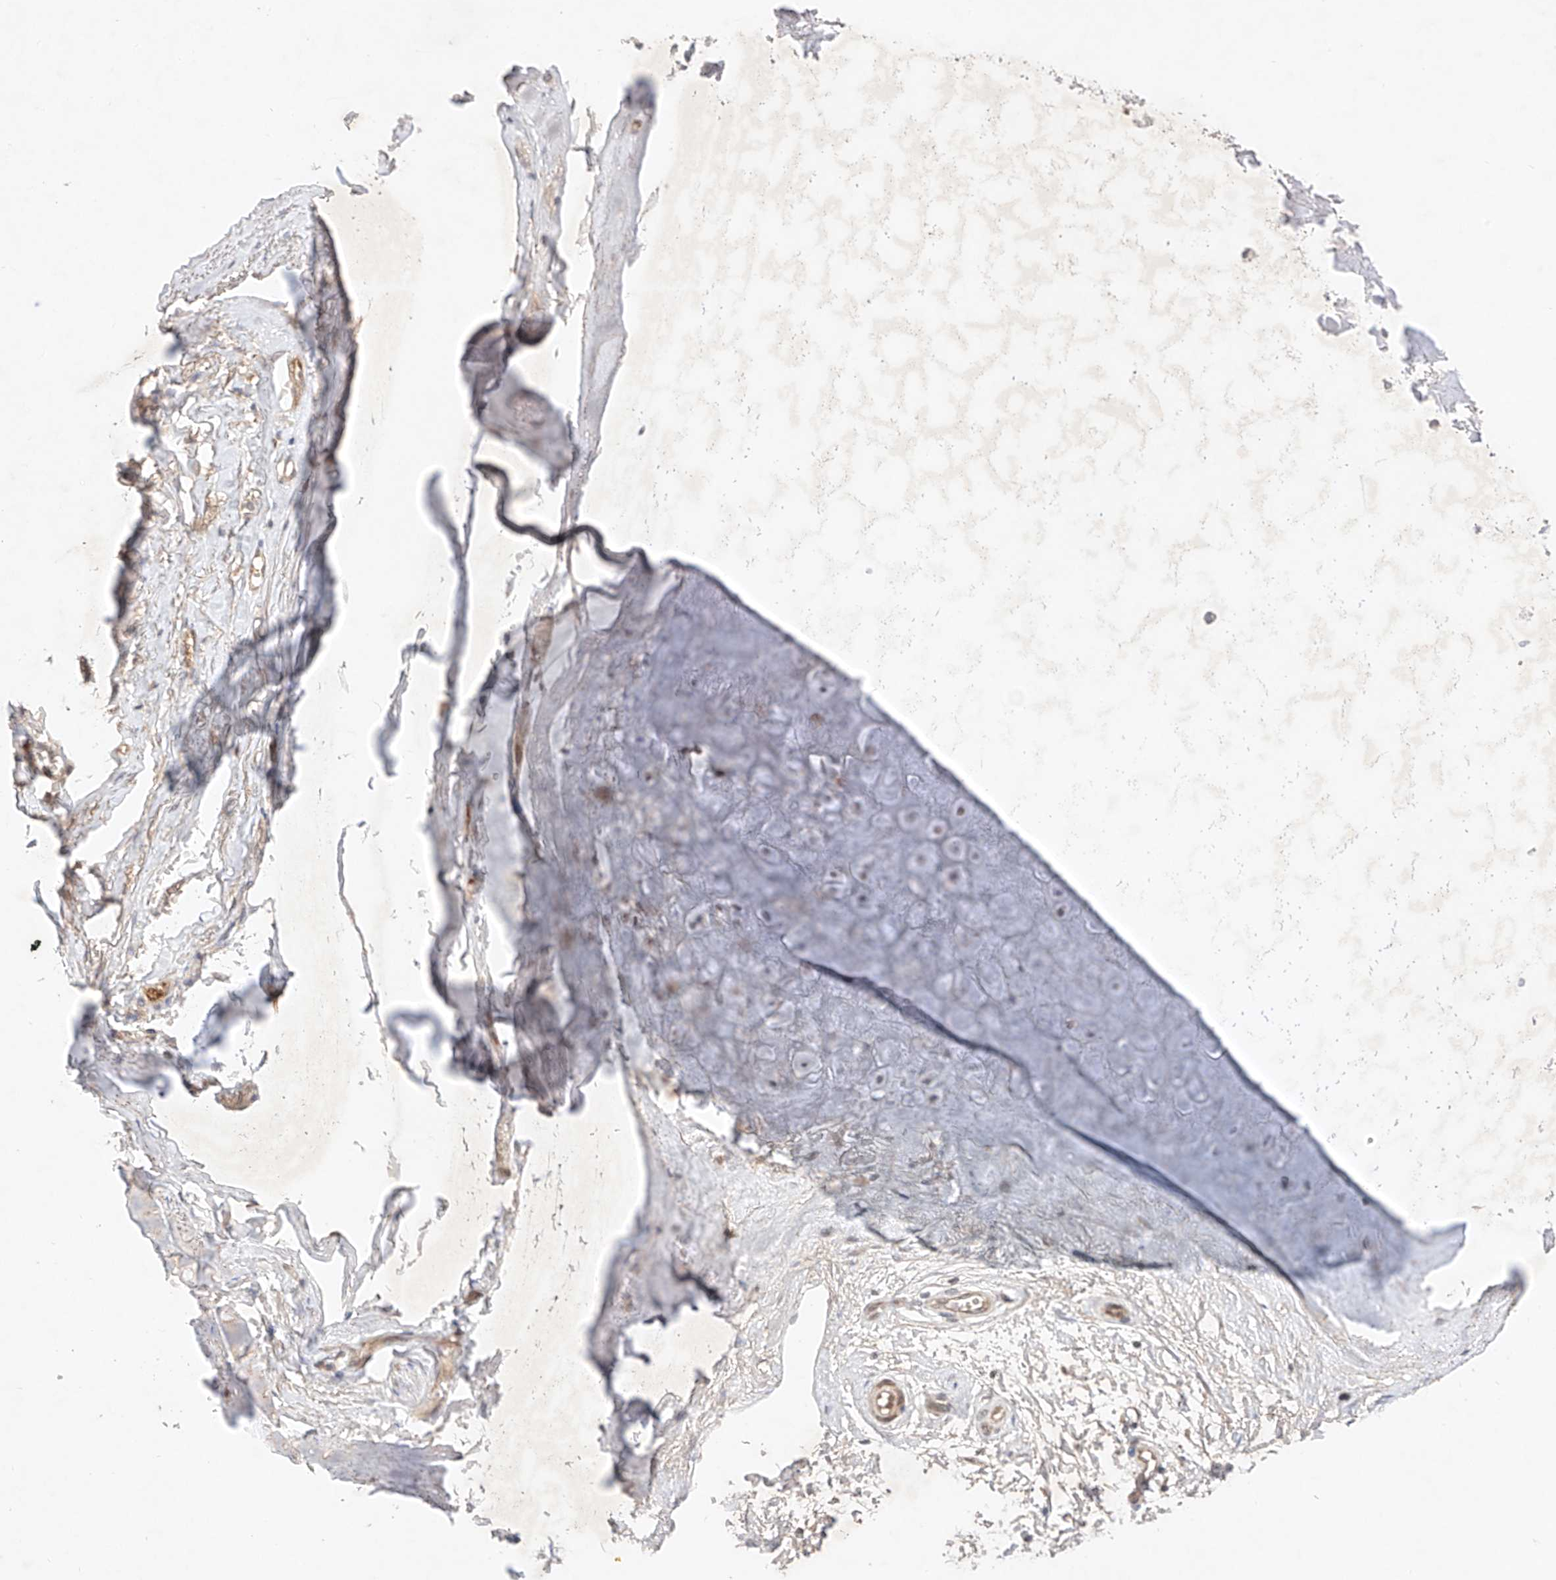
{"staining": {"intensity": "negative", "quantity": "none", "location": "none"}, "tissue": "adipose tissue", "cell_type": "Adipocytes", "image_type": "normal", "snomed": [{"axis": "morphology", "description": "Normal tissue, NOS"}, {"axis": "morphology", "description": "Basal cell carcinoma"}, {"axis": "topography", "description": "Skin"}], "caption": "Adipocytes are negative for brown protein staining in normal adipose tissue. (Immunohistochemistry (ihc), brightfield microscopy, high magnification).", "gene": "ZNF124", "patient": {"sex": "female", "age": 89}}